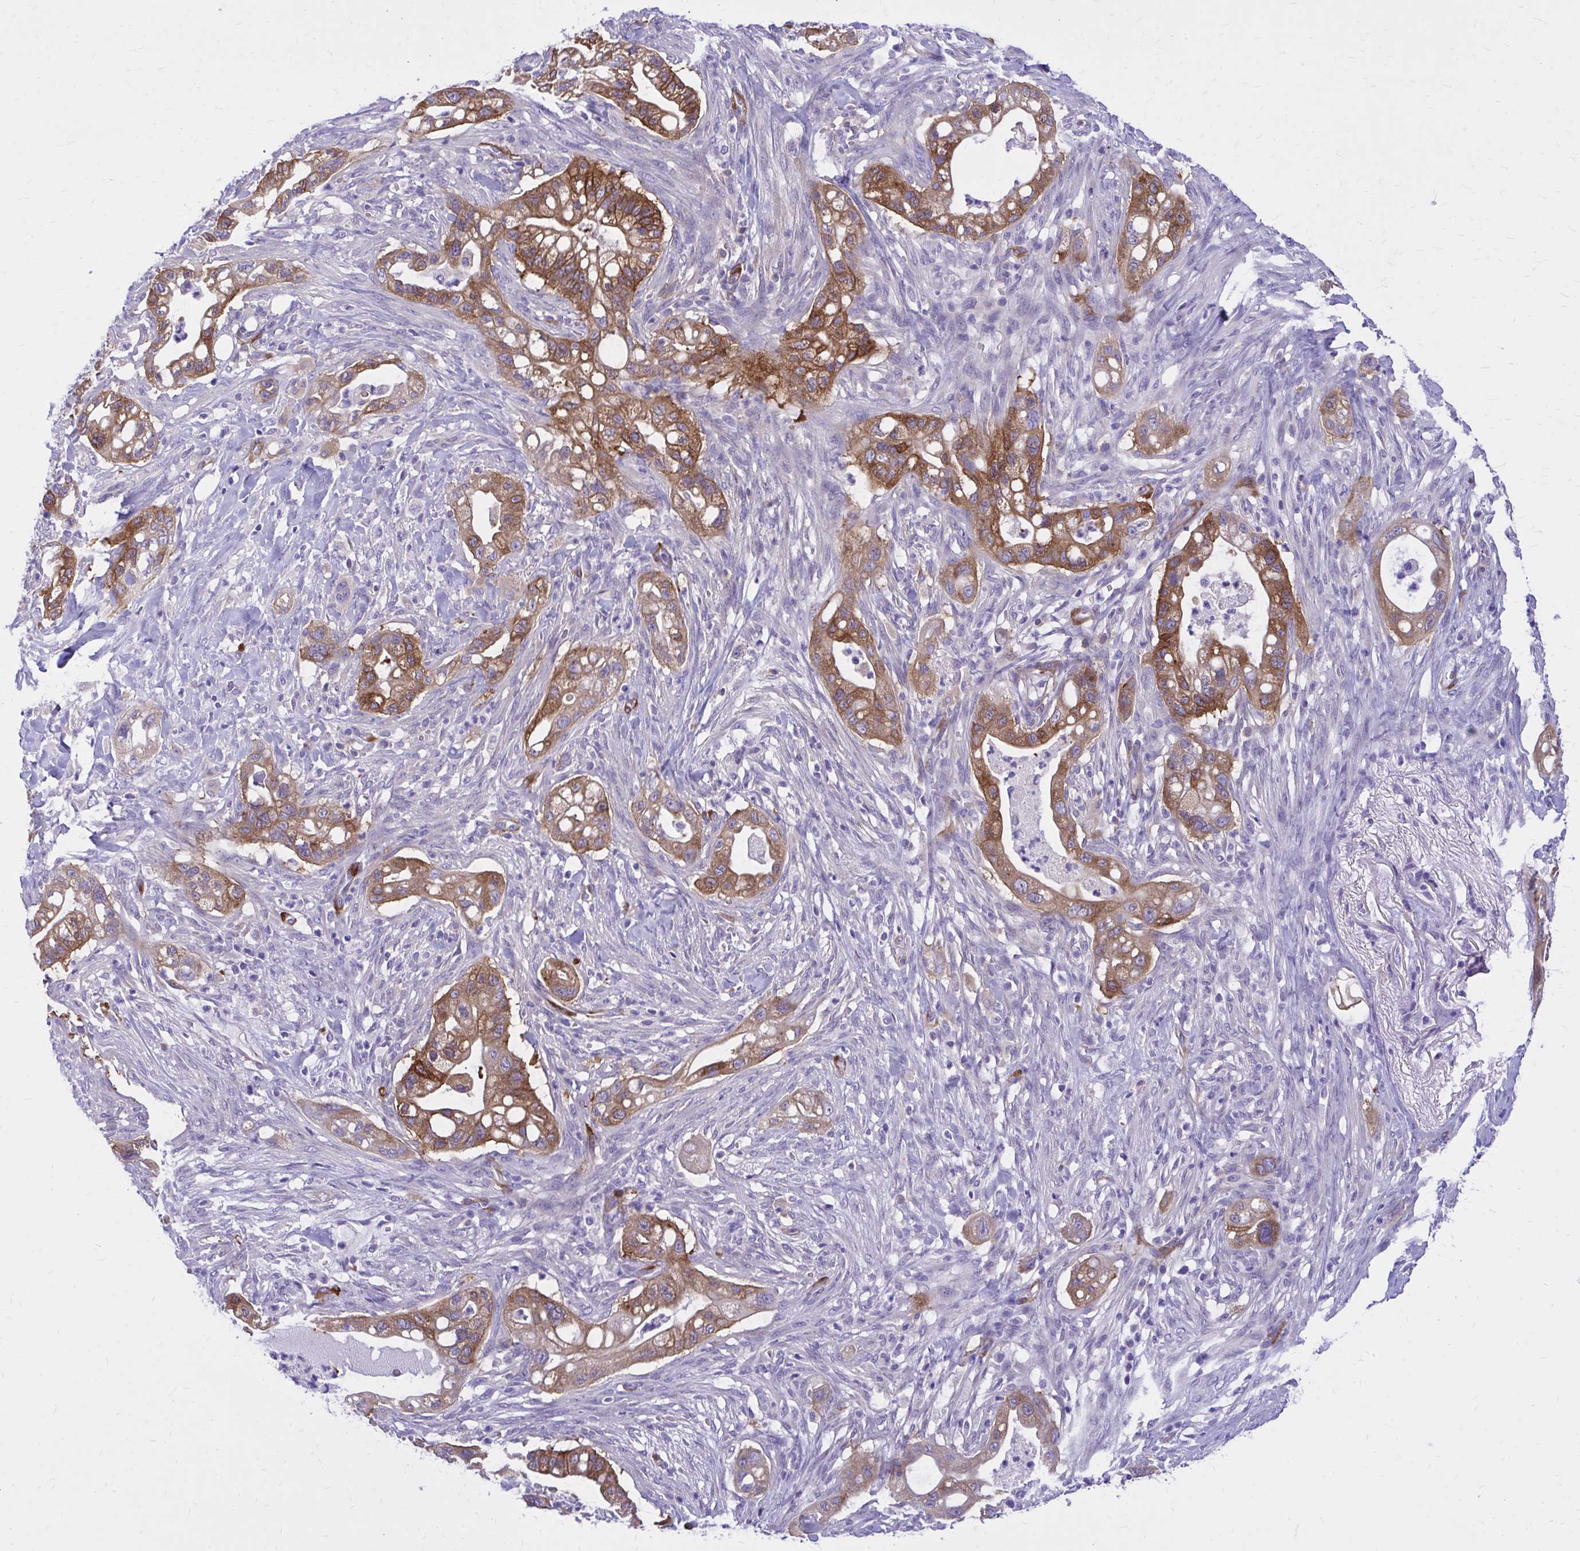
{"staining": {"intensity": "strong", "quantity": ">75%", "location": "cytoplasmic/membranous"}, "tissue": "pancreatic cancer", "cell_type": "Tumor cells", "image_type": "cancer", "snomed": [{"axis": "morphology", "description": "Adenocarcinoma, NOS"}, {"axis": "topography", "description": "Pancreas"}], "caption": "Pancreatic cancer (adenocarcinoma) stained with a brown dye demonstrates strong cytoplasmic/membranous positive staining in about >75% of tumor cells.", "gene": "EPB41L1", "patient": {"sex": "male", "age": 44}}